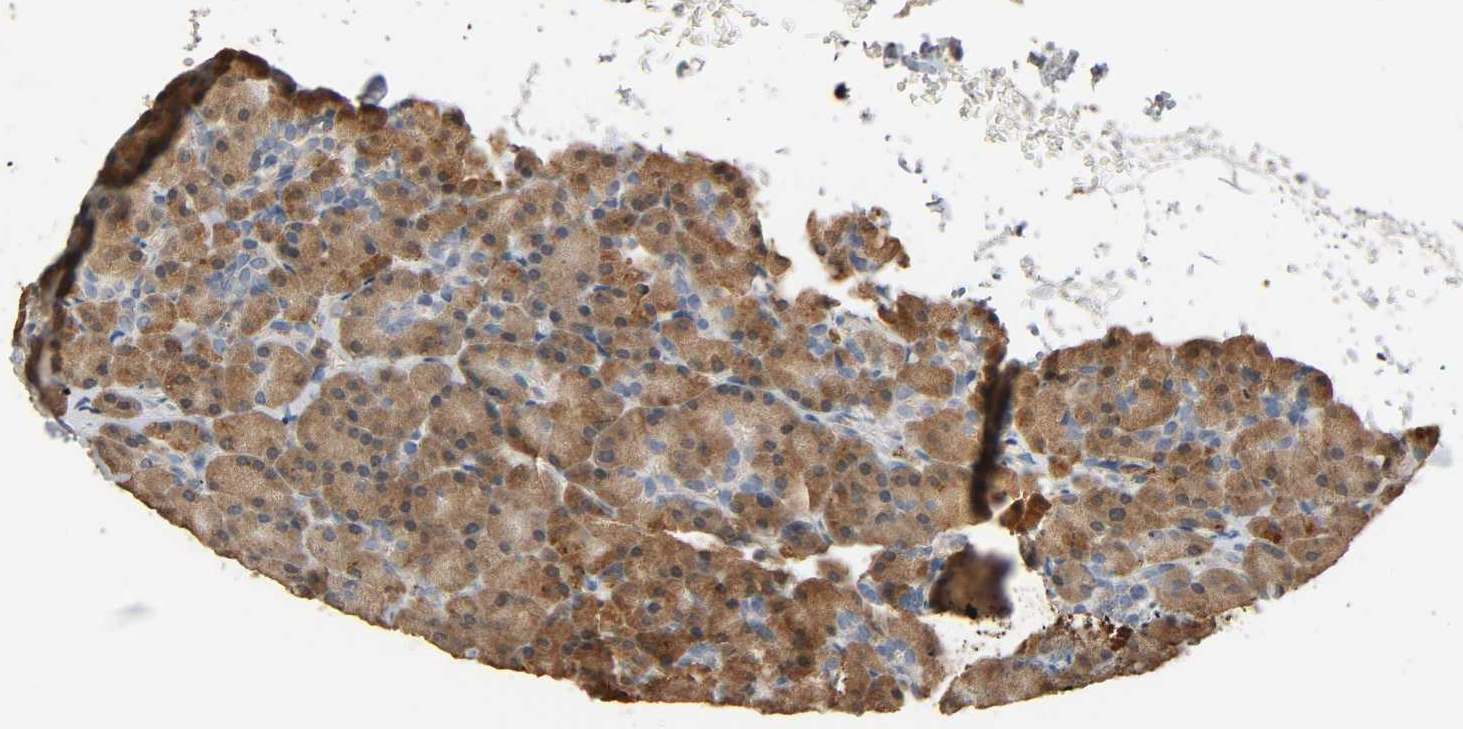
{"staining": {"intensity": "moderate", "quantity": ">75%", "location": "cytoplasmic/membranous,nuclear"}, "tissue": "pancreas", "cell_type": "Exocrine glandular cells", "image_type": "normal", "snomed": [{"axis": "morphology", "description": "Normal tissue, NOS"}, {"axis": "topography", "description": "Pancreas"}], "caption": "Immunohistochemical staining of benign human pancreas demonstrates medium levels of moderate cytoplasmic/membranous,nuclear expression in about >75% of exocrine glandular cells.", "gene": "GSTA1", "patient": {"sex": "female", "age": 43}}